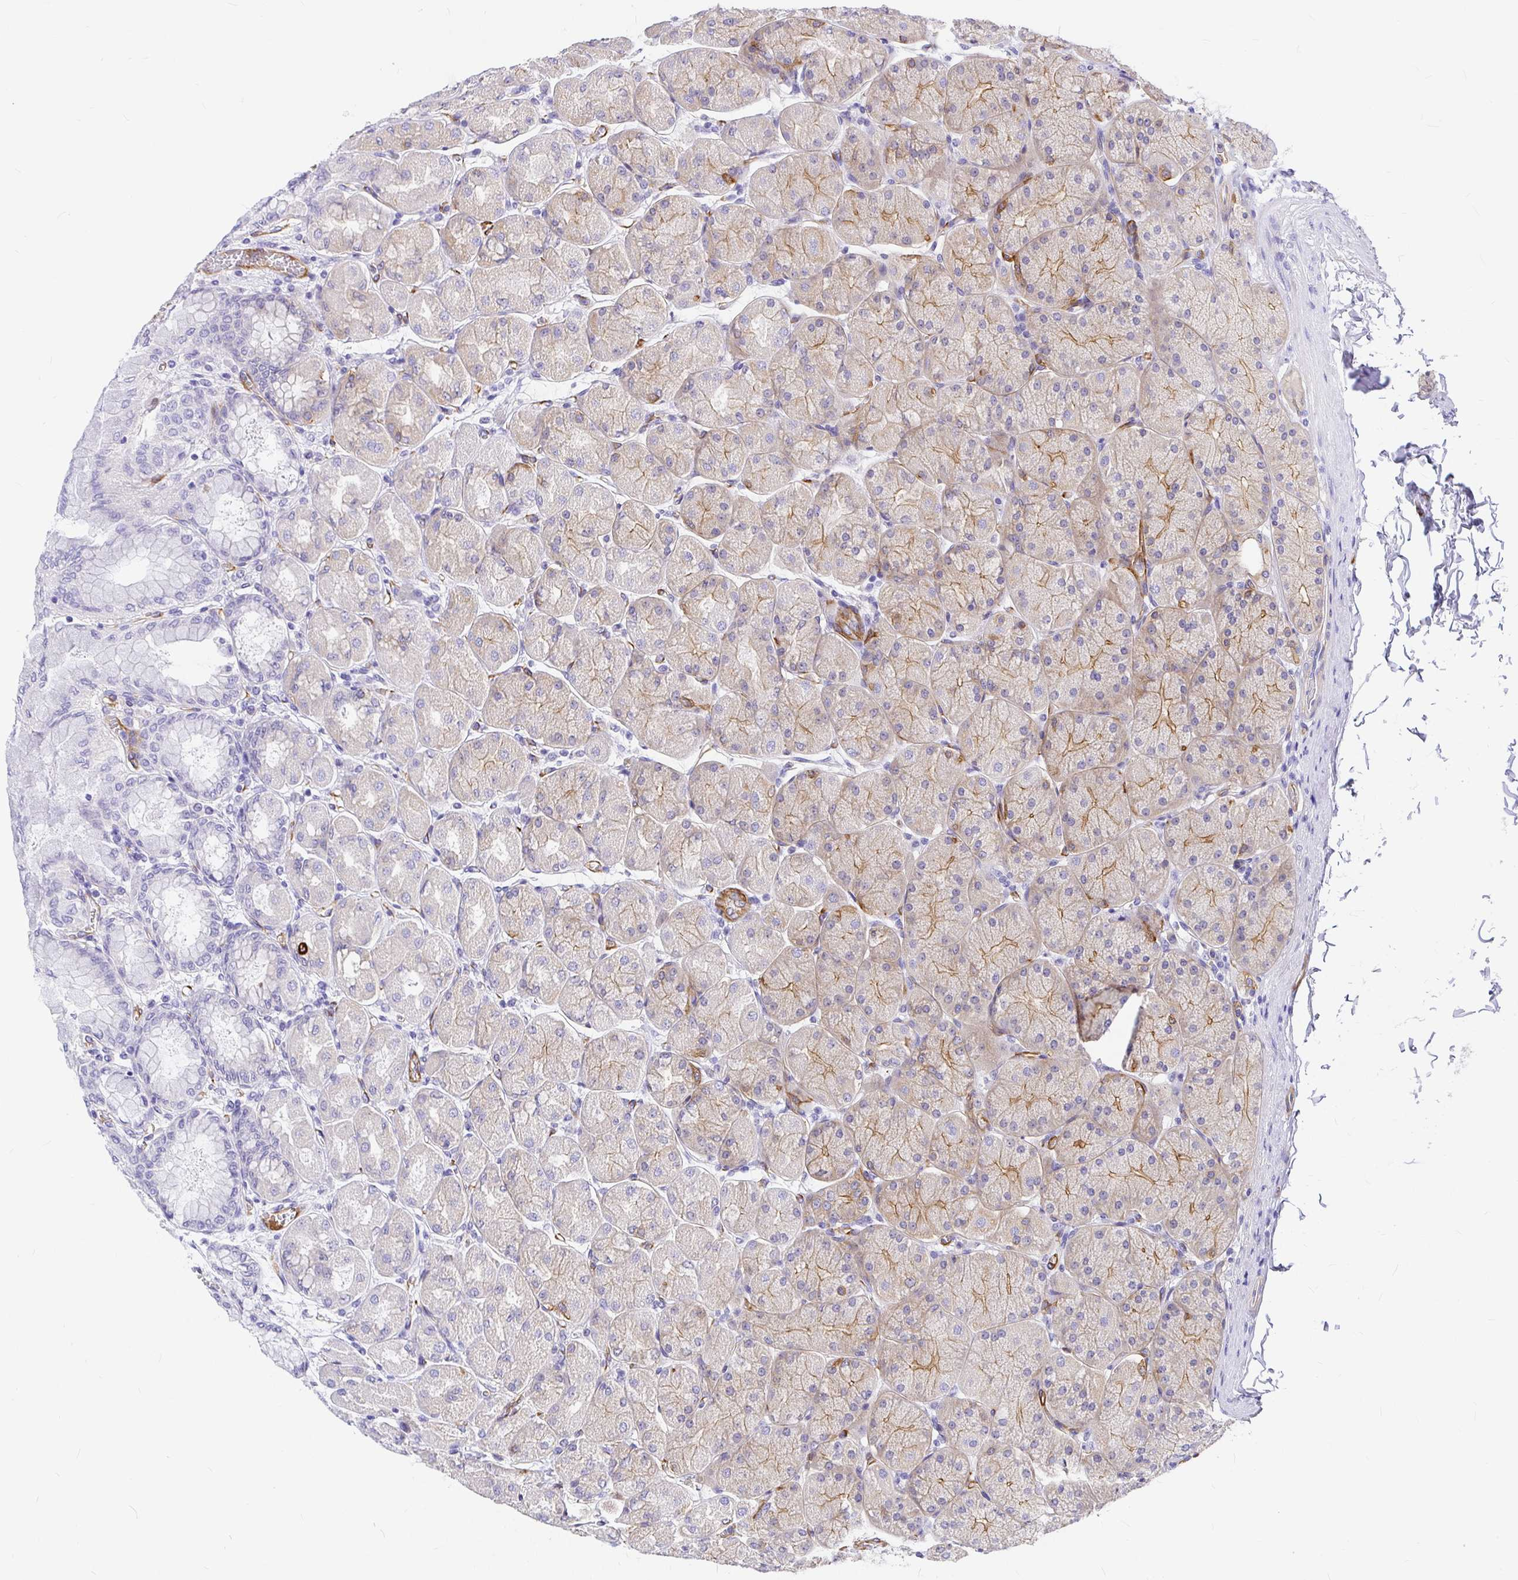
{"staining": {"intensity": "weak", "quantity": "25%-75%", "location": "cytoplasmic/membranous"}, "tissue": "stomach", "cell_type": "Glandular cells", "image_type": "normal", "snomed": [{"axis": "morphology", "description": "Normal tissue, NOS"}, {"axis": "topography", "description": "Stomach, upper"}], "caption": "Glandular cells display low levels of weak cytoplasmic/membranous expression in approximately 25%-75% of cells in unremarkable stomach. (Stains: DAB (3,3'-diaminobenzidine) in brown, nuclei in blue, Microscopy: brightfield microscopy at high magnification).", "gene": "MYO1B", "patient": {"sex": "female", "age": 56}}